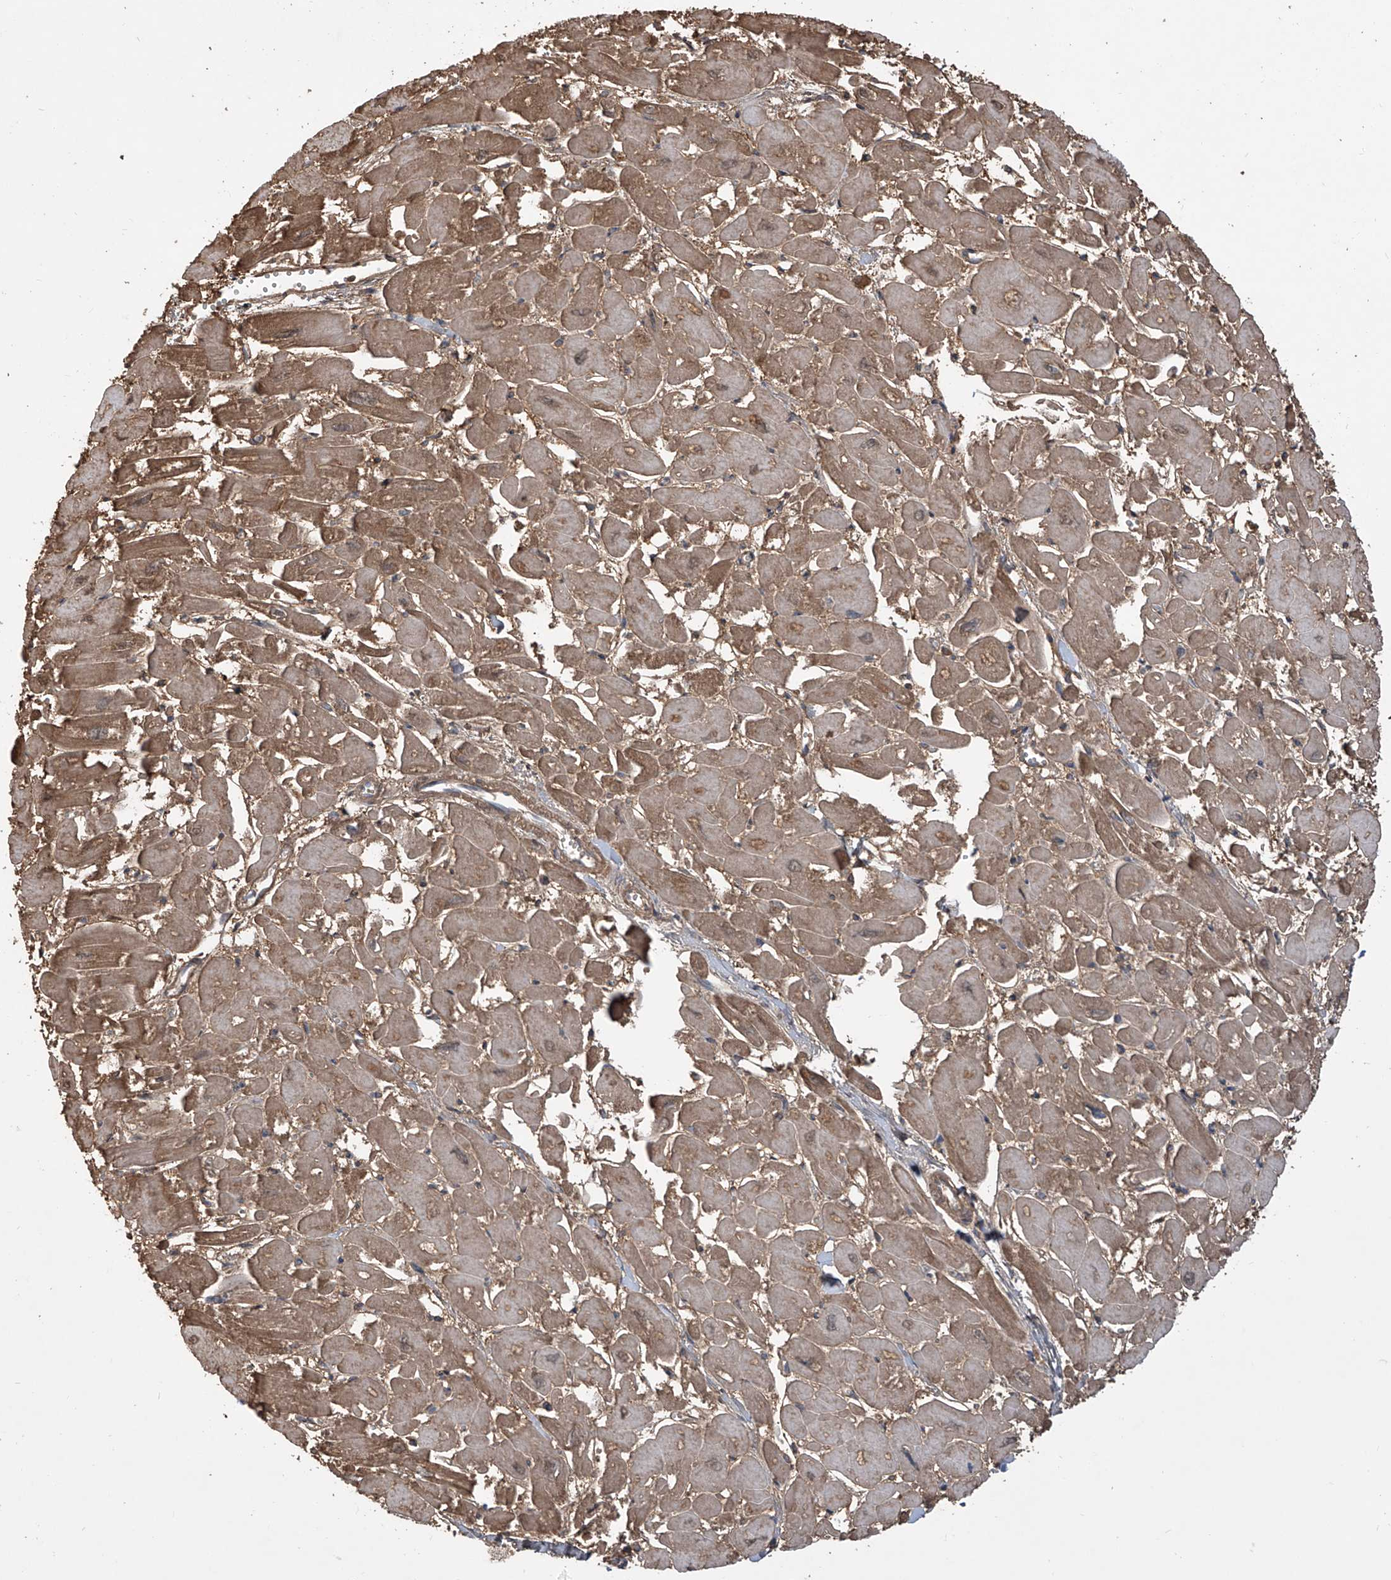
{"staining": {"intensity": "moderate", "quantity": ">75%", "location": "cytoplasmic/membranous,nuclear"}, "tissue": "heart muscle", "cell_type": "Cardiomyocytes", "image_type": "normal", "snomed": [{"axis": "morphology", "description": "Normal tissue, NOS"}, {"axis": "topography", "description": "Heart"}], "caption": "Heart muscle stained with a brown dye reveals moderate cytoplasmic/membranous,nuclear positive staining in about >75% of cardiomyocytes.", "gene": "HOXC8", "patient": {"sex": "male", "age": 54}}